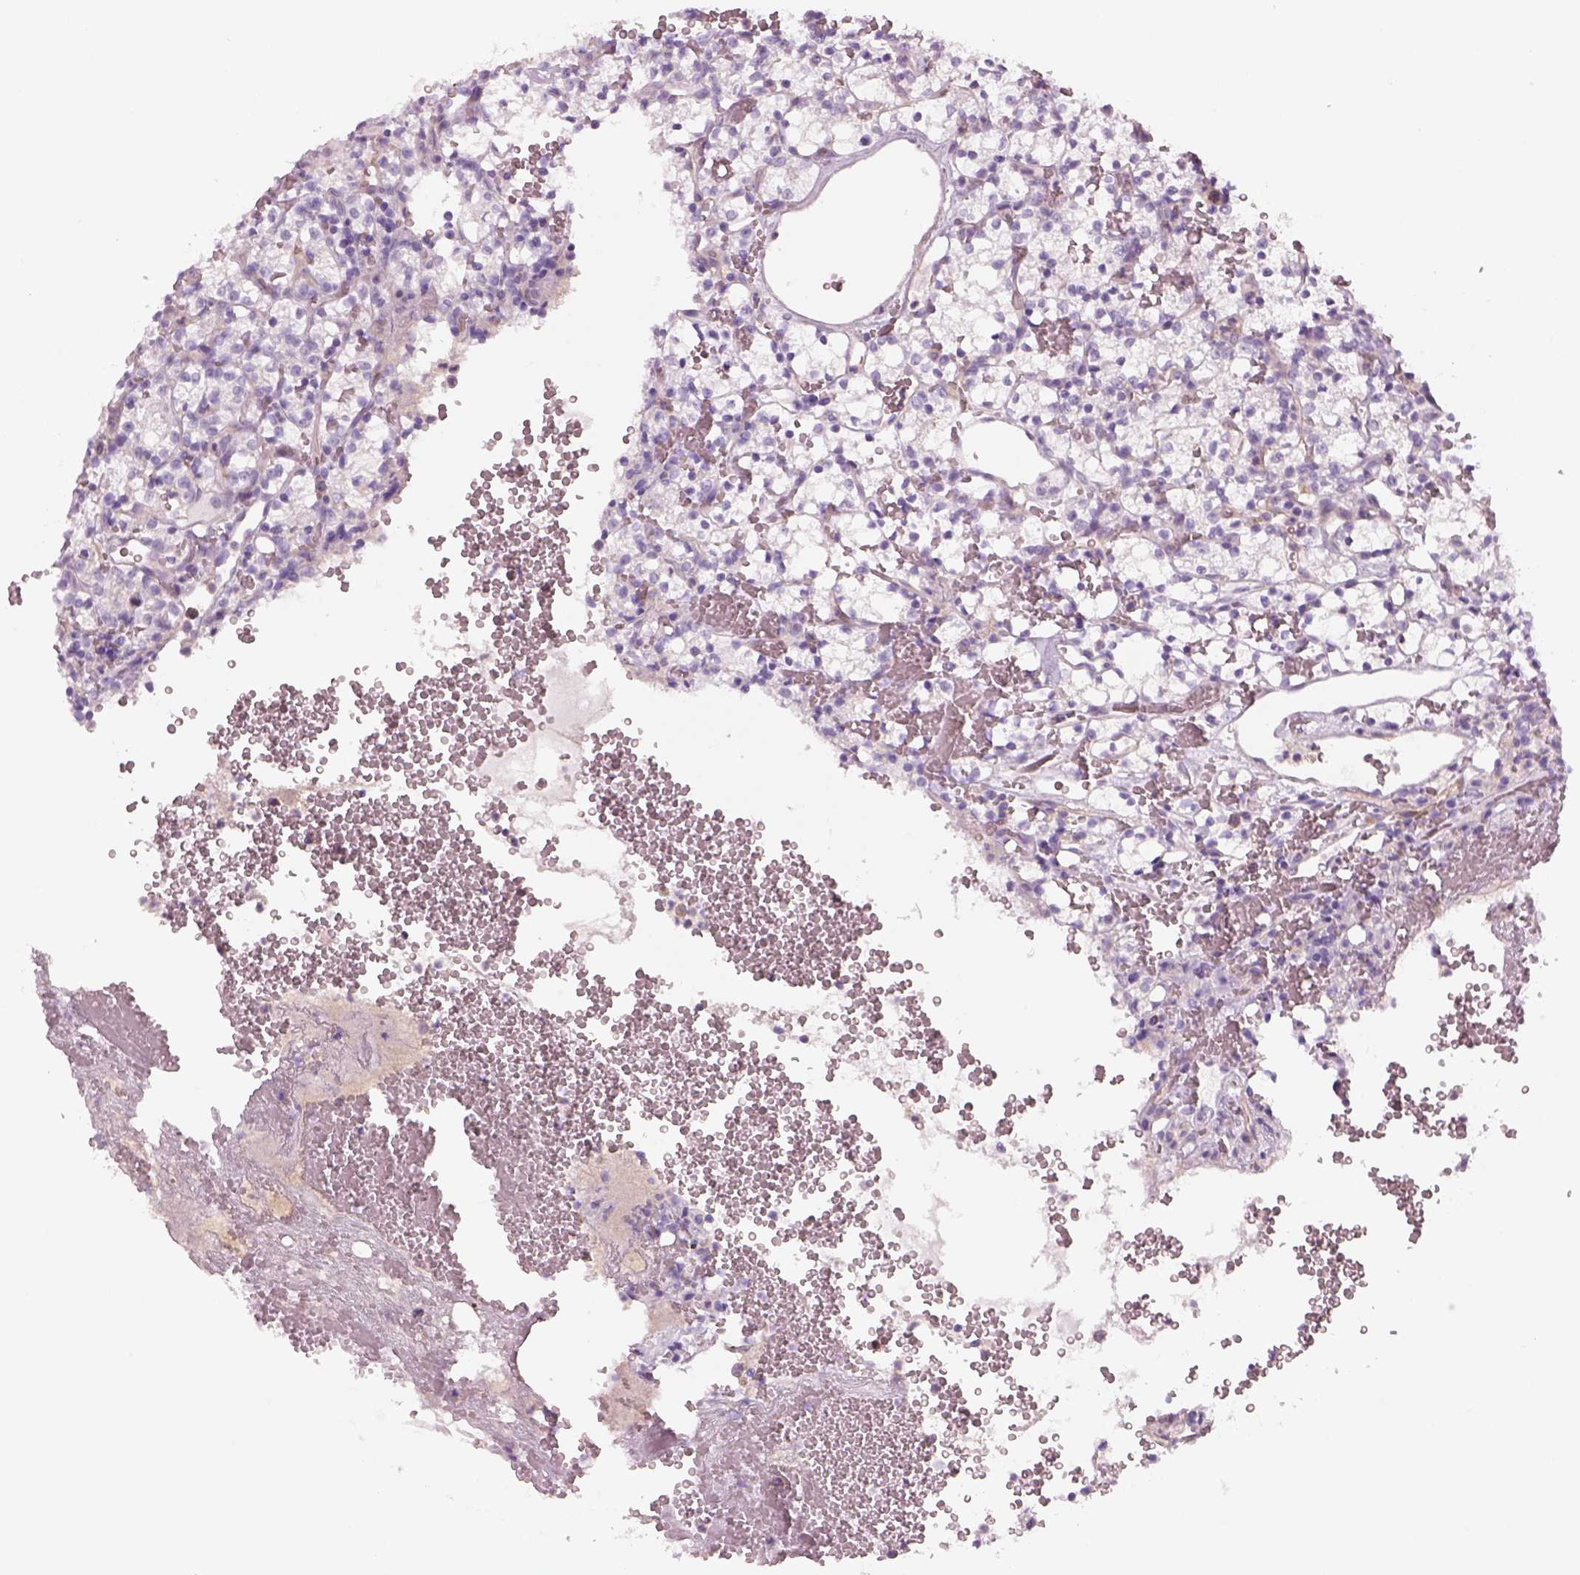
{"staining": {"intensity": "negative", "quantity": "none", "location": "none"}, "tissue": "renal cancer", "cell_type": "Tumor cells", "image_type": "cancer", "snomed": [{"axis": "morphology", "description": "Adenocarcinoma, NOS"}, {"axis": "topography", "description": "Kidney"}], "caption": "This histopathology image is of renal cancer (adenocarcinoma) stained with IHC to label a protein in brown with the nuclei are counter-stained blue. There is no expression in tumor cells.", "gene": "SLC1A7", "patient": {"sex": "female", "age": 69}}